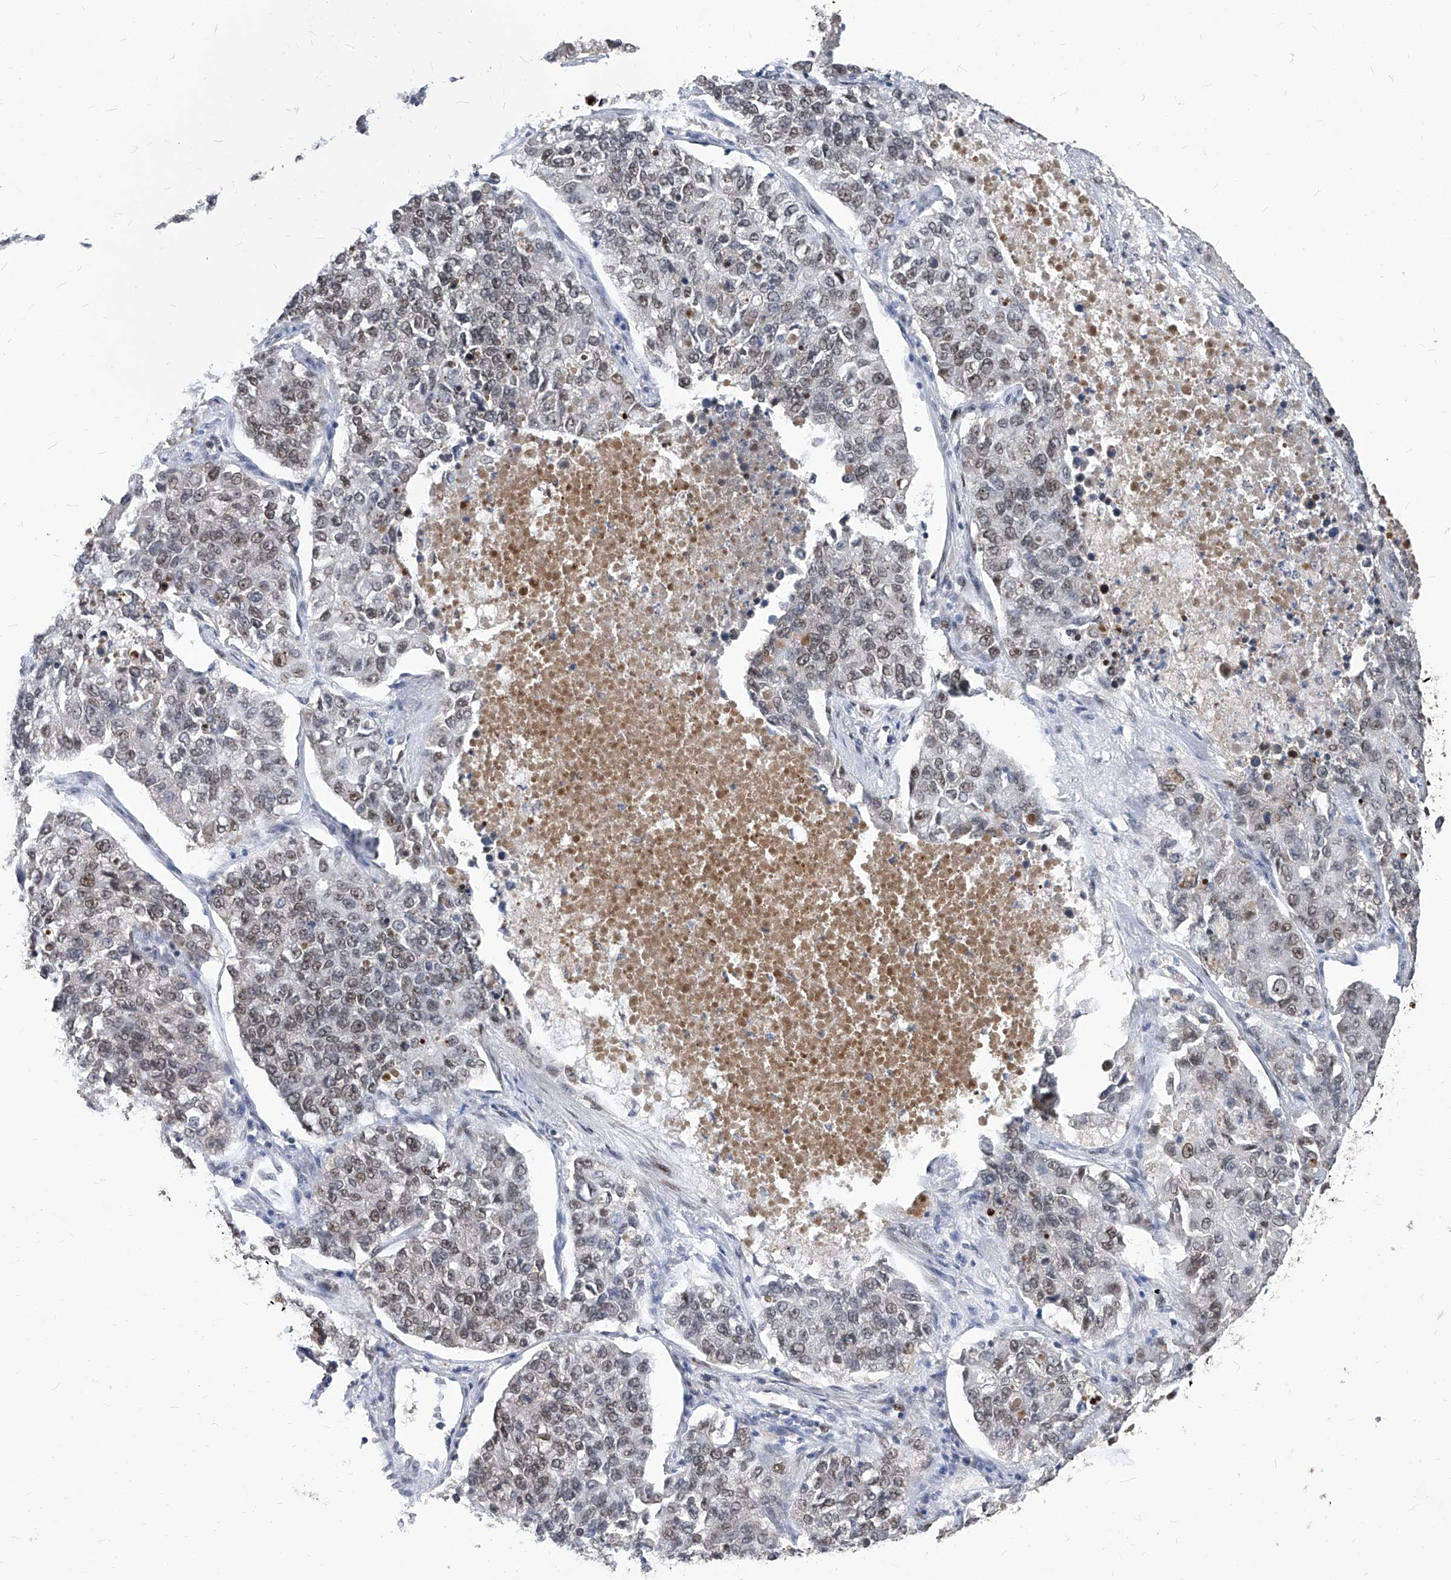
{"staining": {"intensity": "weak", "quantity": ">75%", "location": "nuclear"}, "tissue": "lung cancer", "cell_type": "Tumor cells", "image_type": "cancer", "snomed": [{"axis": "morphology", "description": "Adenocarcinoma, NOS"}, {"axis": "topography", "description": "Lung"}], "caption": "Lung adenocarcinoma tissue reveals weak nuclear staining in about >75% of tumor cells Using DAB (brown) and hematoxylin (blue) stains, captured at high magnification using brightfield microscopy.", "gene": "KPNB1", "patient": {"sex": "male", "age": 49}}